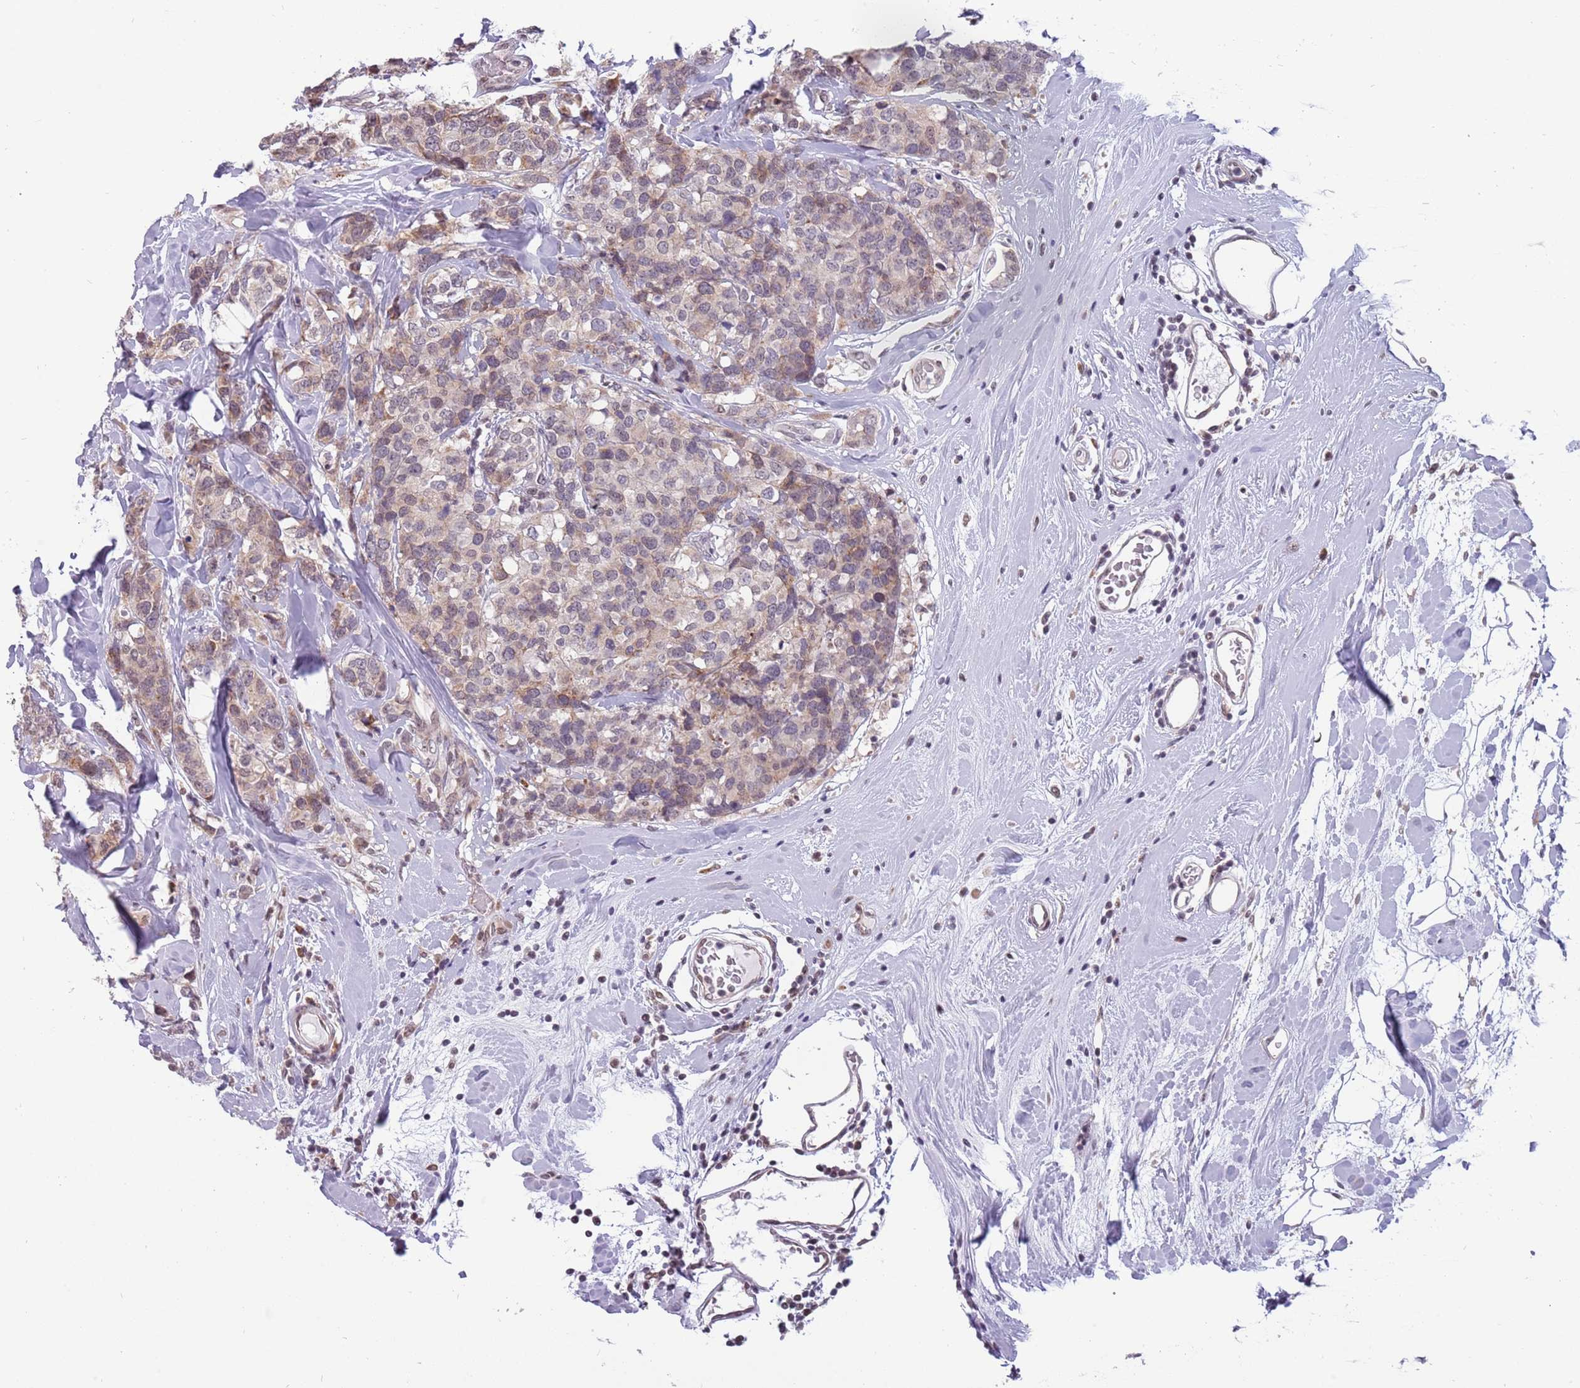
{"staining": {"intensity": "weak", "quantity": "25%-75%", "location": "cytoplasmic/membranous,nuclear"}, "tissue": "breast cancer", "cell_type": "Tumor cells", "image_type": "cancer", "snomed": [{"axis": "morphology", "description": "Lobular carcinoma"}, {"axis": "topography", "description": "Breast"}], "caption": "A brown stain labels weak cytoplasmic/membranous and nuclear positivity of a protein in breast lobular carcinoma tumor cells. (Brightfield microscopy of DAB IHC at high magnification).", "gene": "BARD1", "patient": {"sex": "female", "age": 59}}